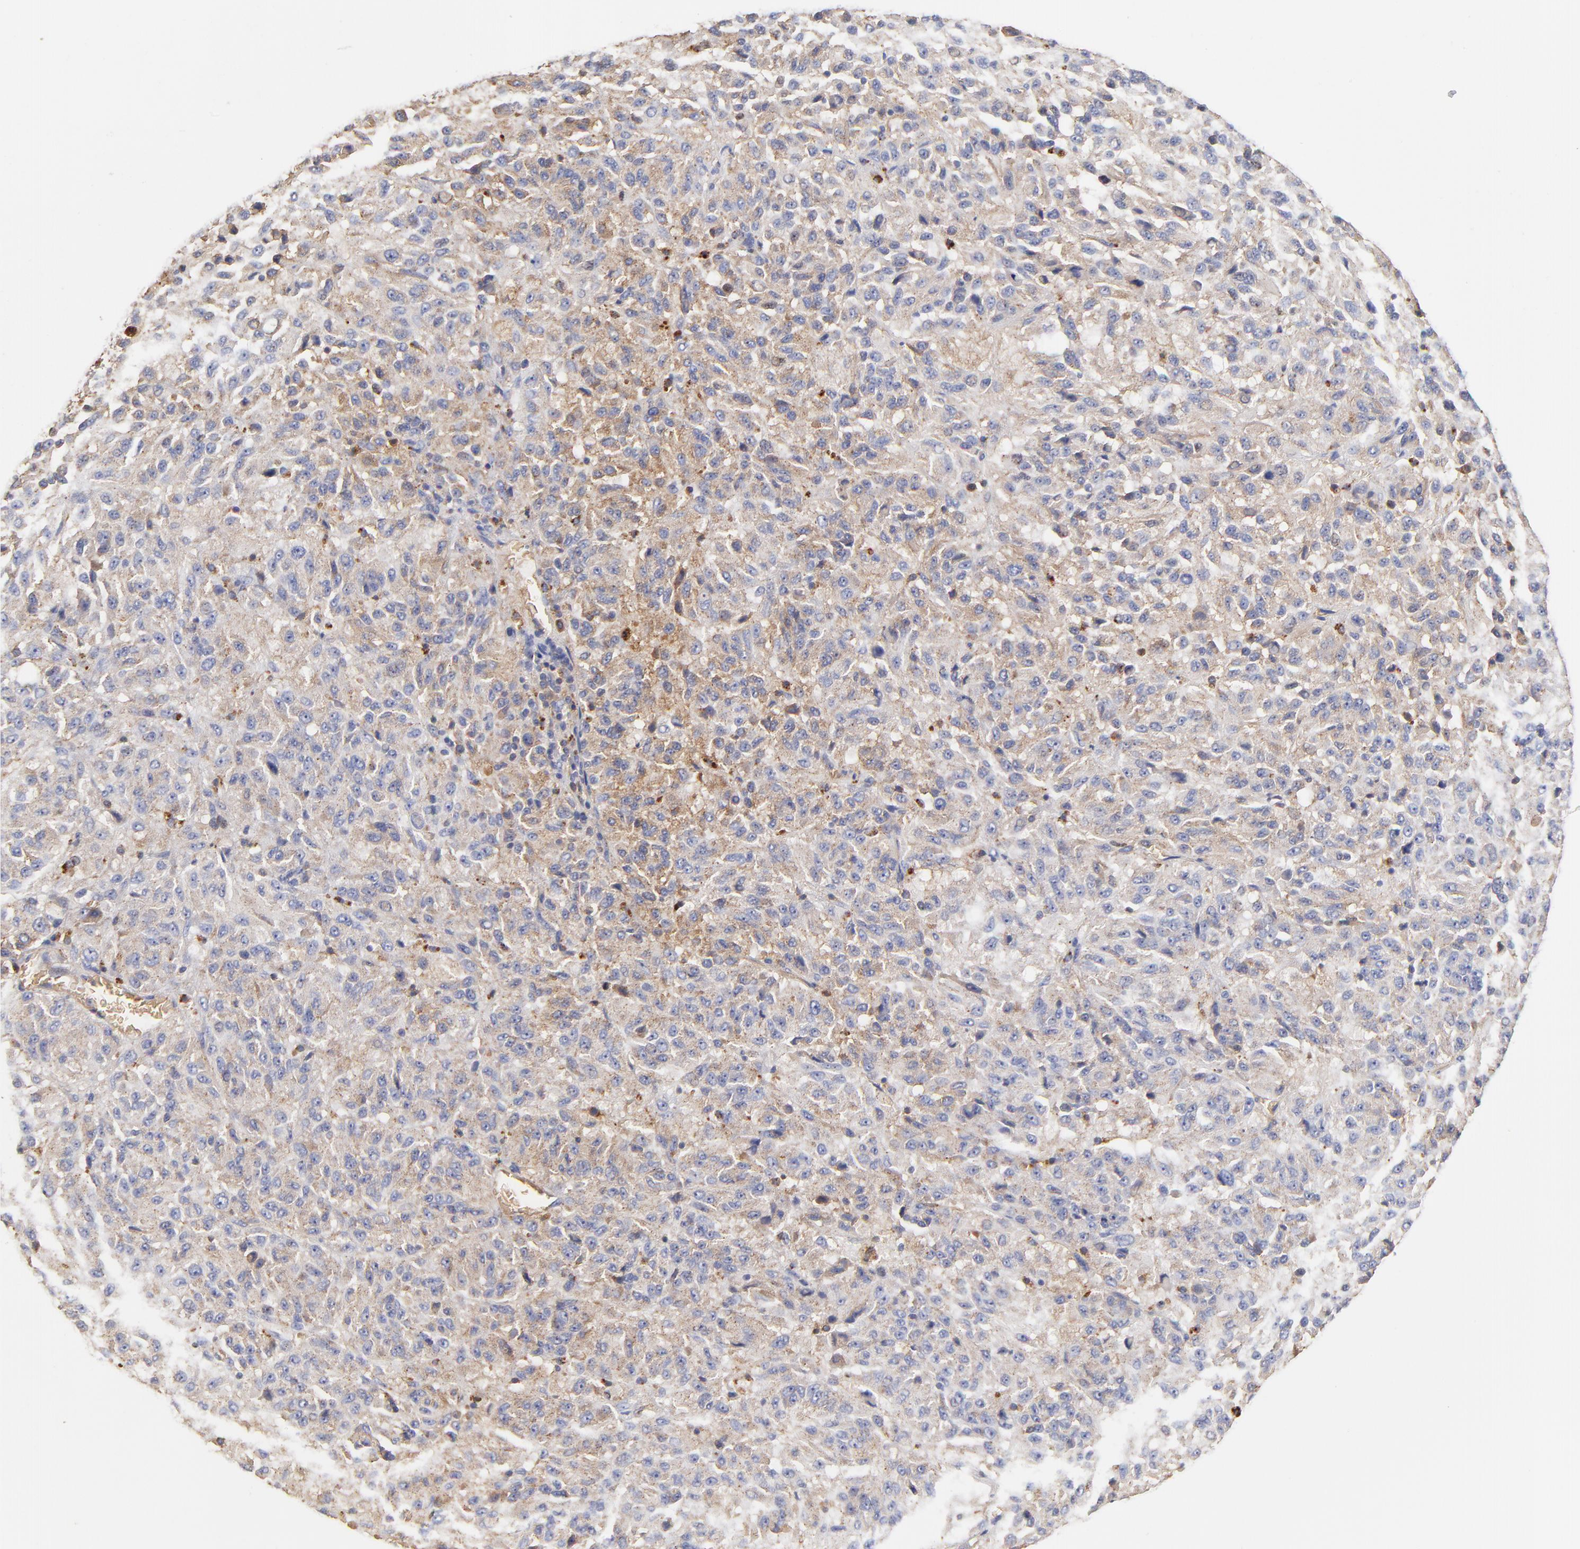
{"staining": {"intensity": "moderate", "quantity": ">75%", "location": "cytoplasmic/membranous"}, "tissue": "melanoma", "cell_type": "Tumor cells", "image_type": "cancer", "snomed": [{"axis": "morphology", "description": "Malignant melanoma, Metastatic site"}, {"axis": "topography", "description": "Lung"}], "caption": "High-magnification brightfield microscopy of malignant melanoma (metastatic site) stained with DAB (3,3'-diaminobenzidine) (brown) and counterstained with hematoxylin (blue). tumor cells exhibit moderate cytoplasmic/membranous expression is seen in about>75% of cells. The protein is shown in brown color, while the nuclei are stained blue.", "gene": "CD2AP", "patient": {"sex": "male", "age": 64}}